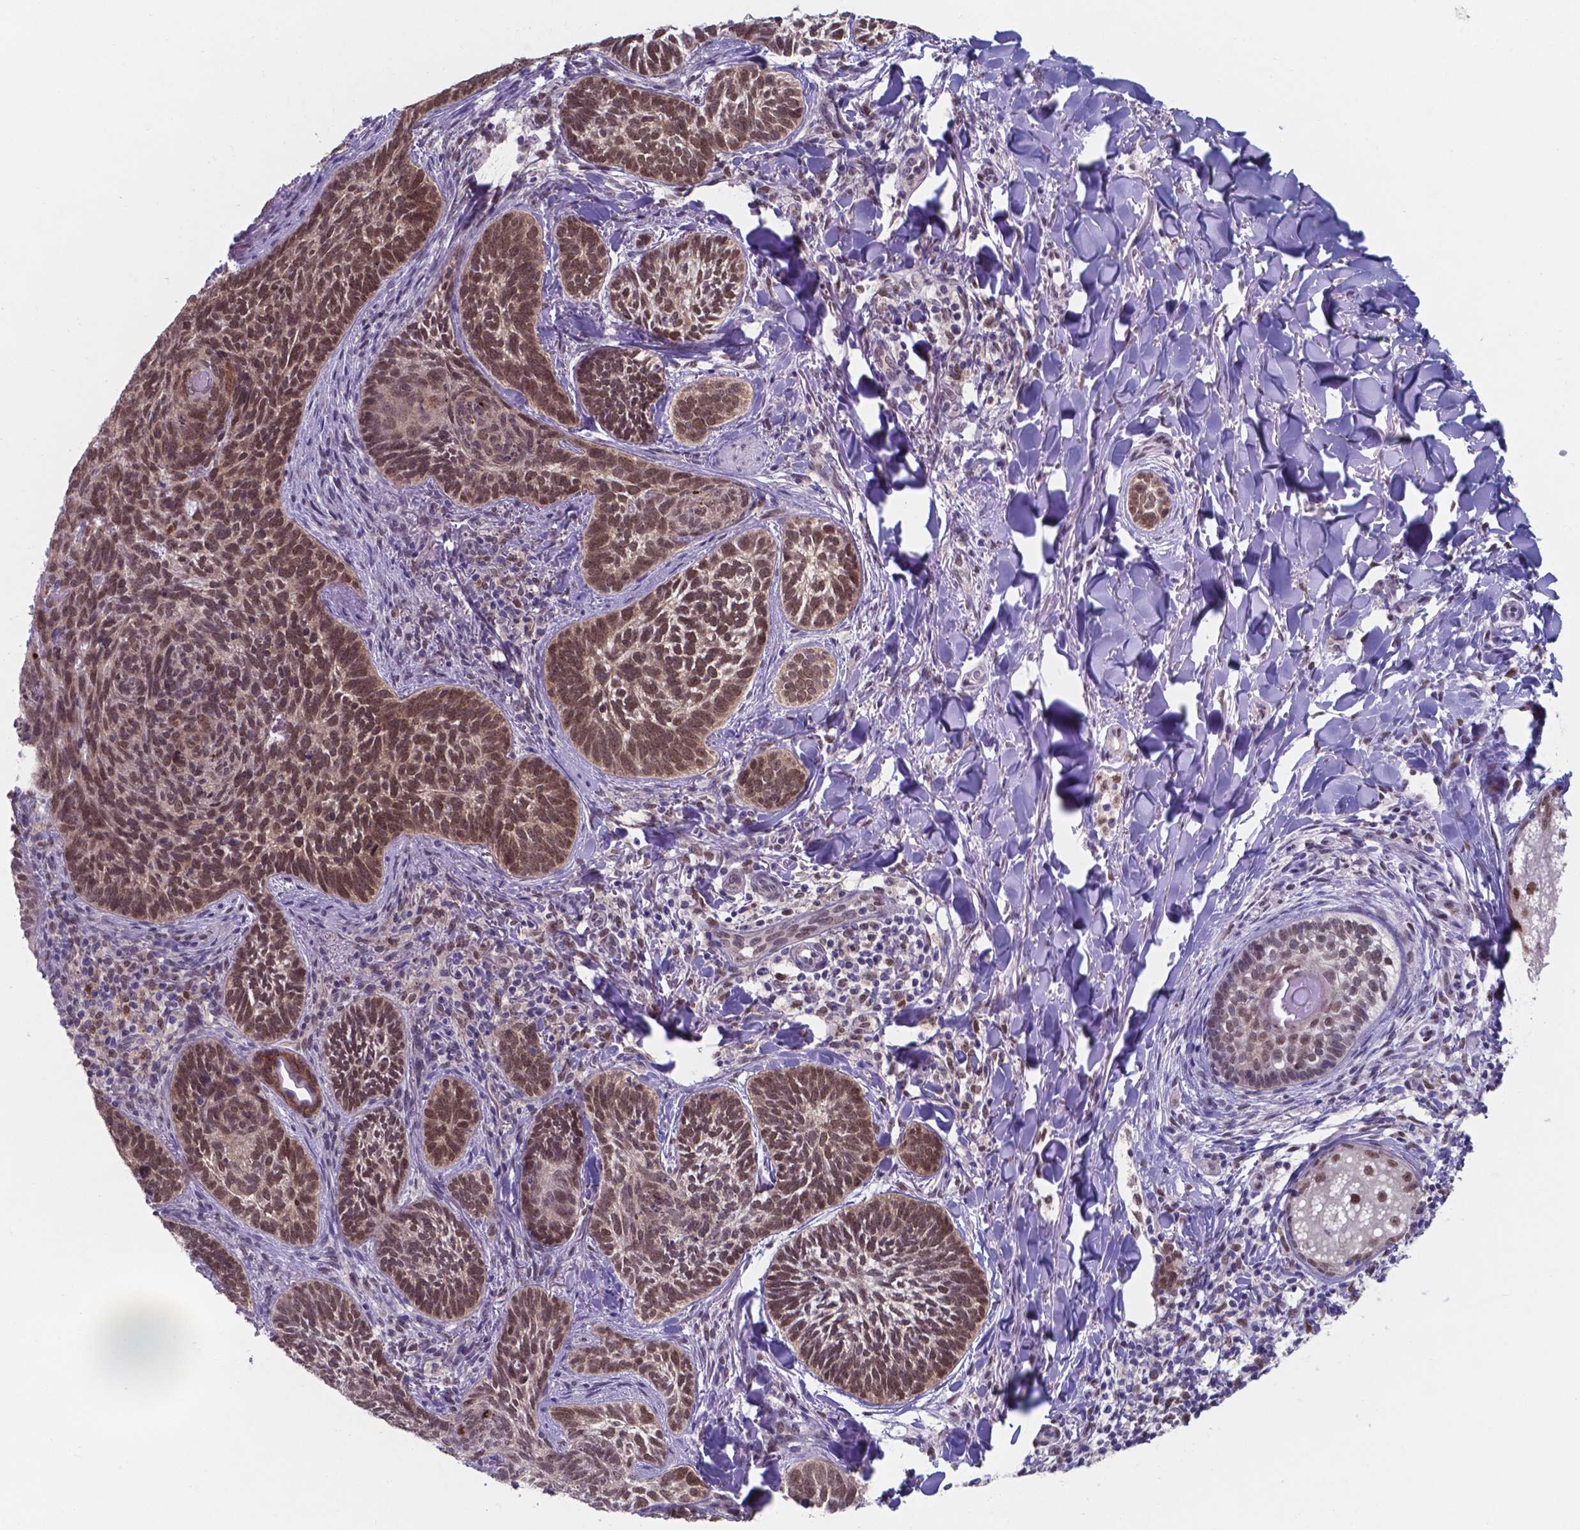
{"staining": {"intensity": "moderate", "quantity": ">75%", "location": "nuclear"}, "tissue": "skin cancer", "cell_type": "Tumor cells", "image_type": "cancer", "snomed": [{"axis": "morphology", "description": "Normal tissue, NOS"}, {"axis": "morphology", "description": "Basal cell carcinoma"}, {"axis": "topography", "description": "Skin"}], "caption": "Immunohistochemical staining of human skin cancer demonstrates medium levels of moderate nuclear positivity in about >75% of tumor cells.", "gene": "UBE2E2", "patient": {"sex": "male", "age": 46}}